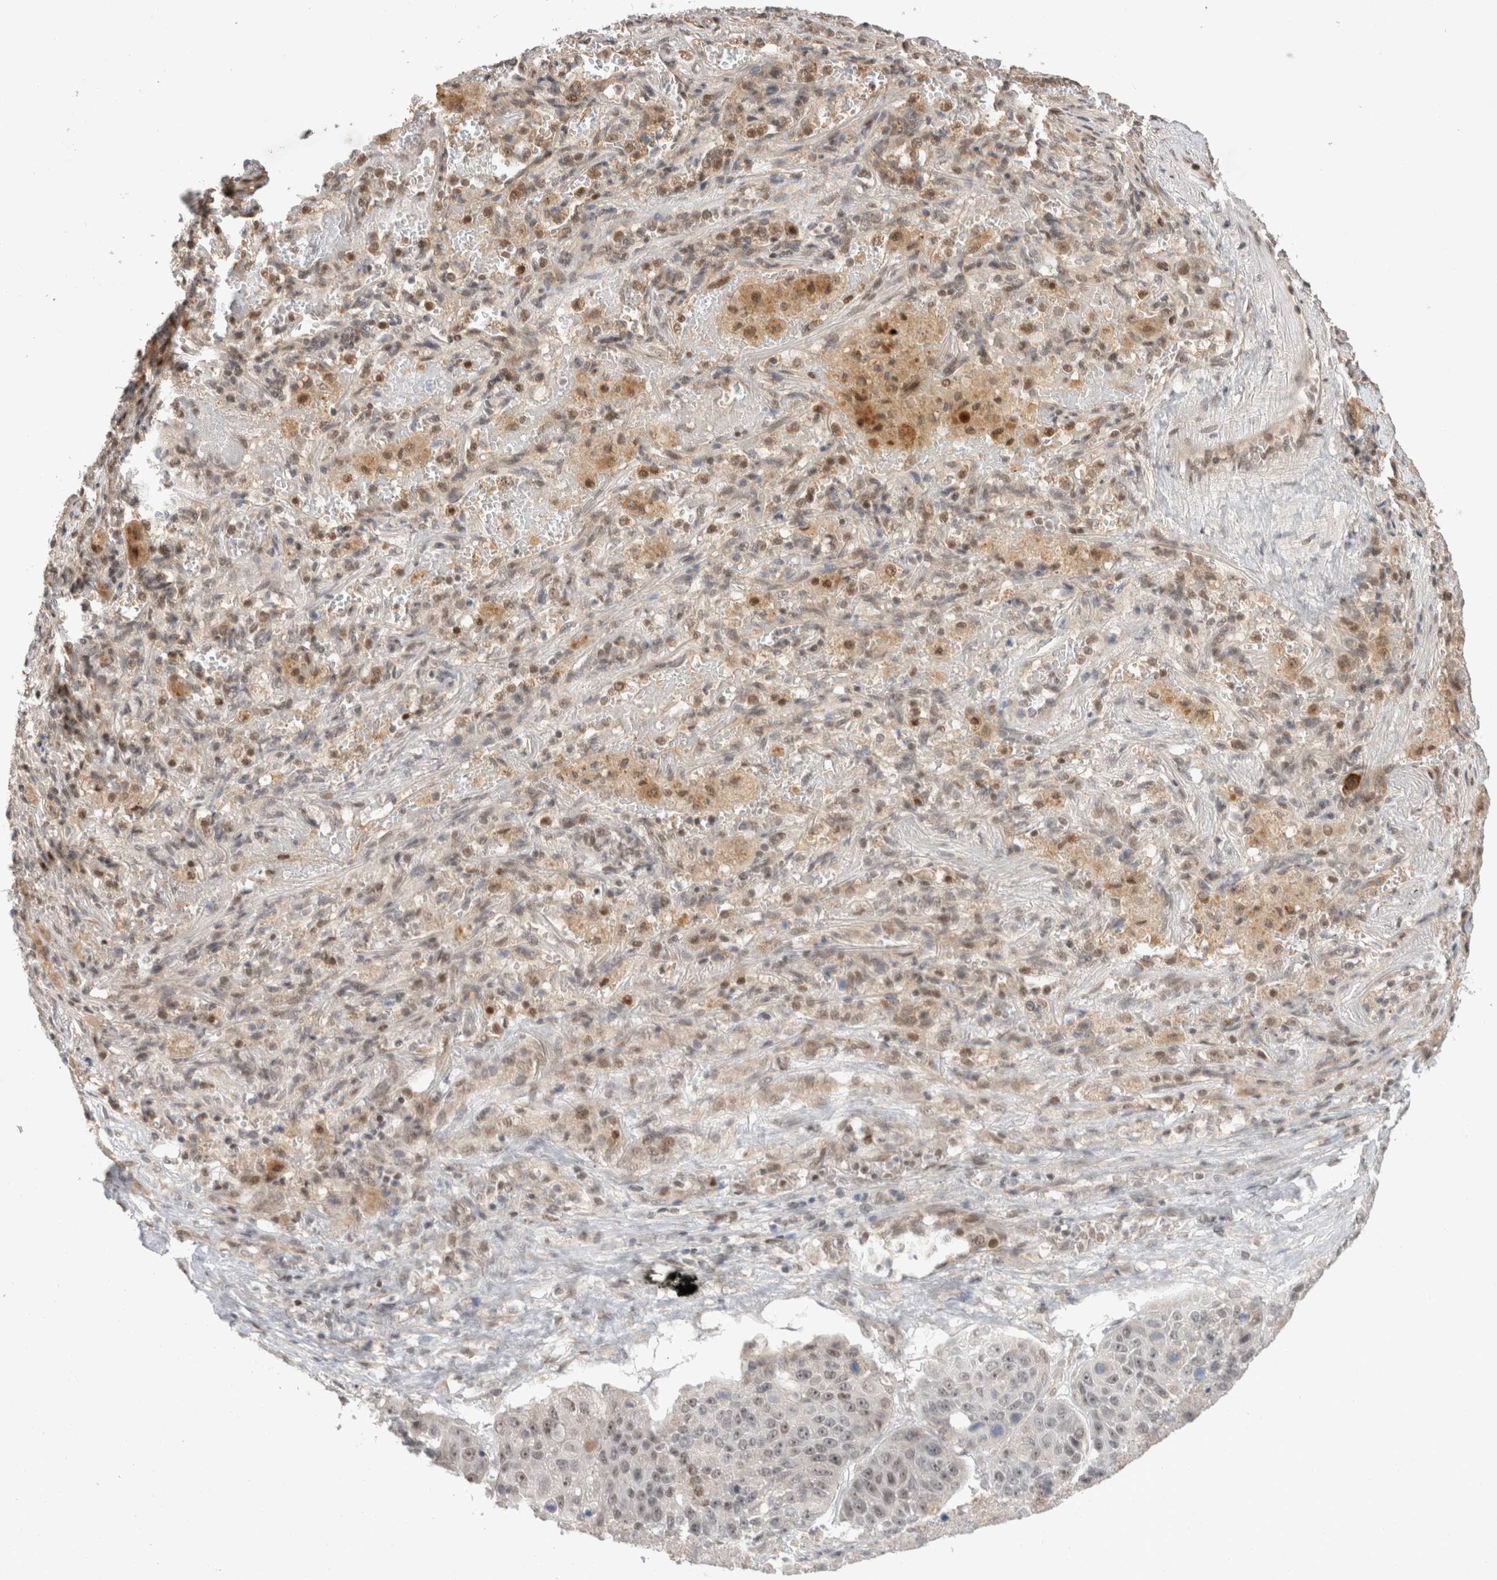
{"staining": {"intensity": "moderate", "quantity": "25%-75%", "location": "cytoplasmic/membranous,nuclear"}, "tissue": "lung cancer", "cell_type": "Tumor cells", "image_type": "cancer", "snomed": [{"axis": "morphology", "description": "Squamous cell carcinoma, NOS"}, {"axis": "topography", "description": "Lung"}], "caption": "Protein expression by immunohistochemistry reveals moderate cytoplasmic/membranous and nuclear staining in about 25%-75% of tumor cells in lung cancer. (Brightfield microscopy of DAB IHC at high magnification).", "gene": "SYDE2", "patient": {"sex": "male", "age": 61}}